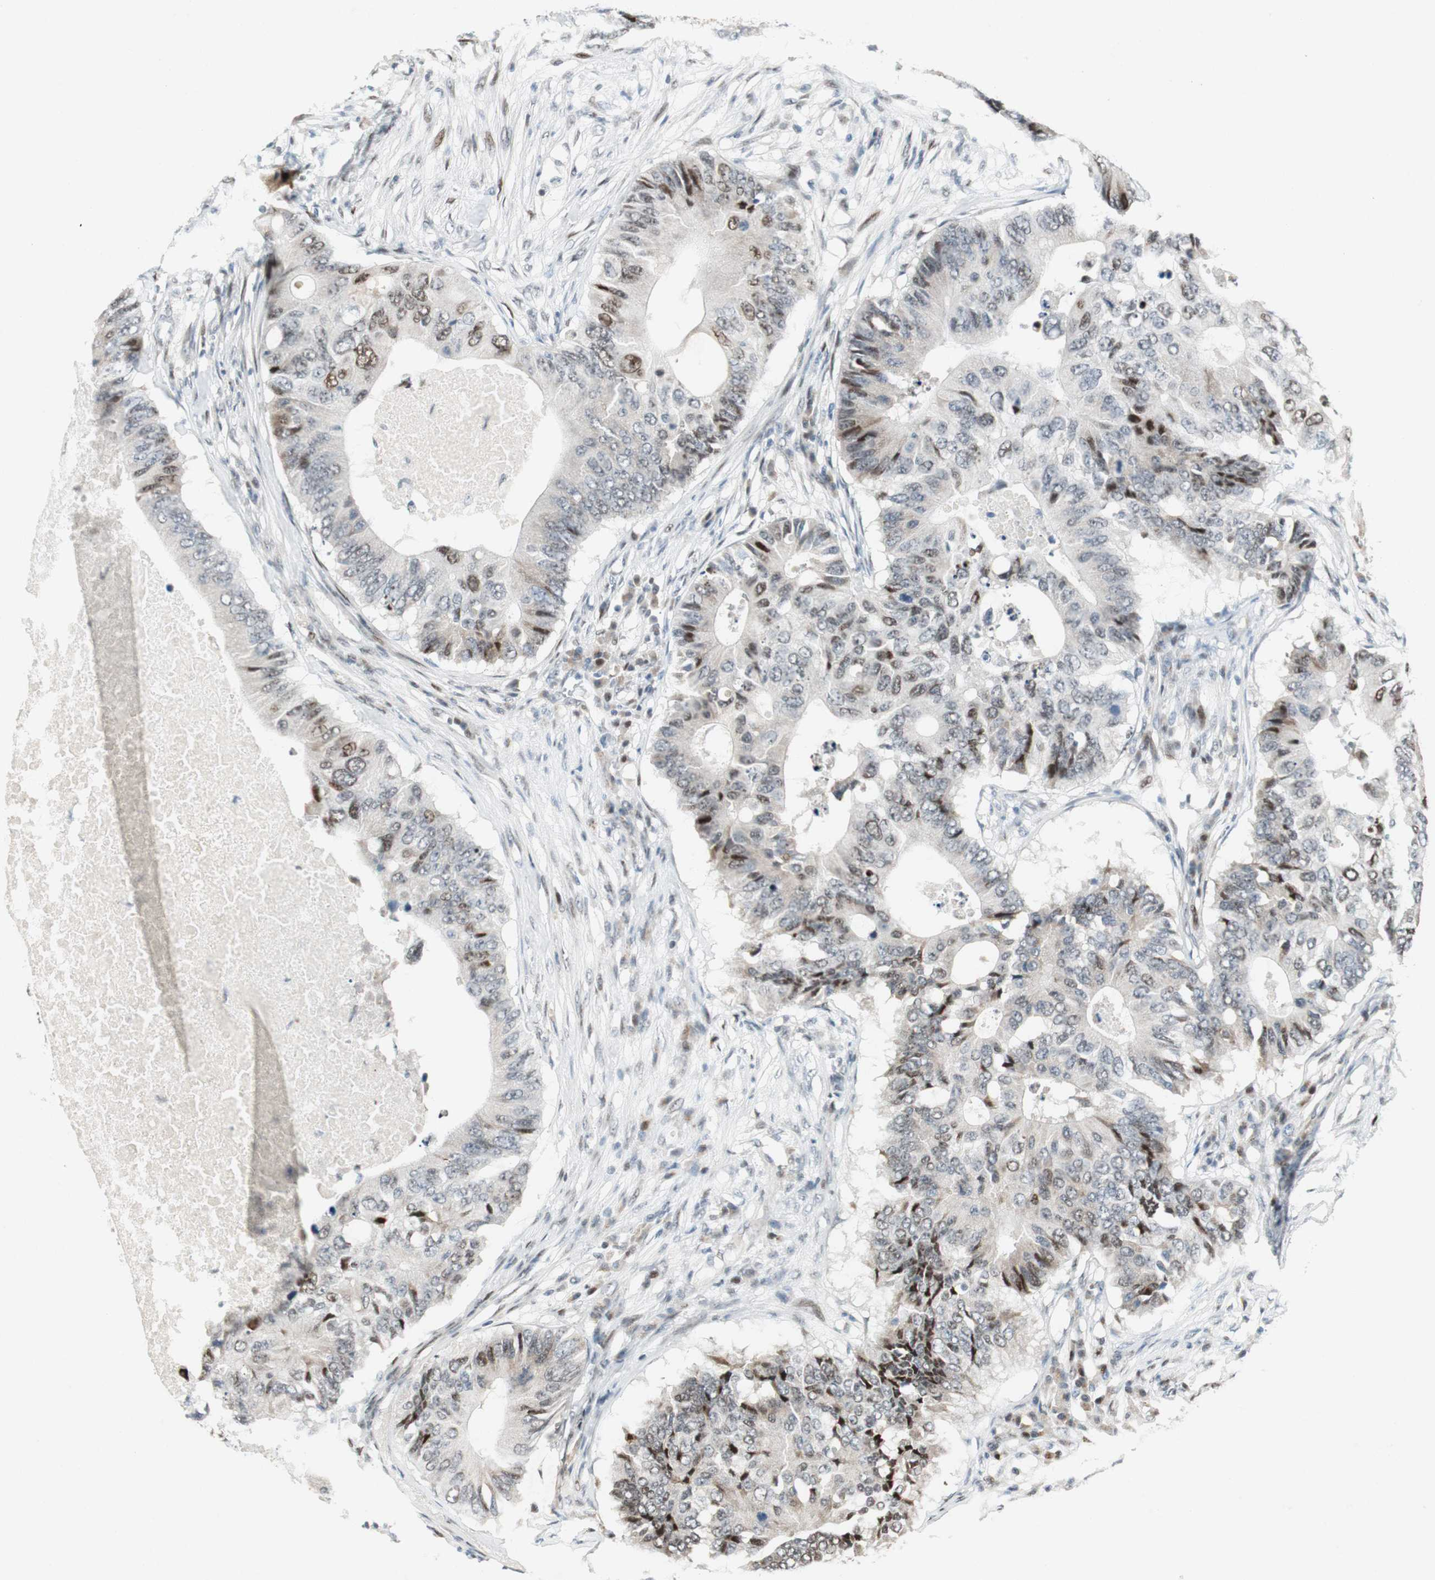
{"staining": {"intensity": "strong", "quantity": "<25%", "location": "nuclear"}, "tissue": "colorectal cancer", "cell_type": "Tumor cells", "image_type": "cancer", "snomed": [{"axis": "morphology", "description": "Adenocarcinoma, NOS"}, {"axis": "topography", "description": "Colon"}], "caption": "Tumor cells exhibit medium levels of strong nuclear expression in approximately <25% of cells in colorectal cancer (adenocarcinoma).", "gene": "AJUBA", "patient": {"sex": "male", "age": 71}}